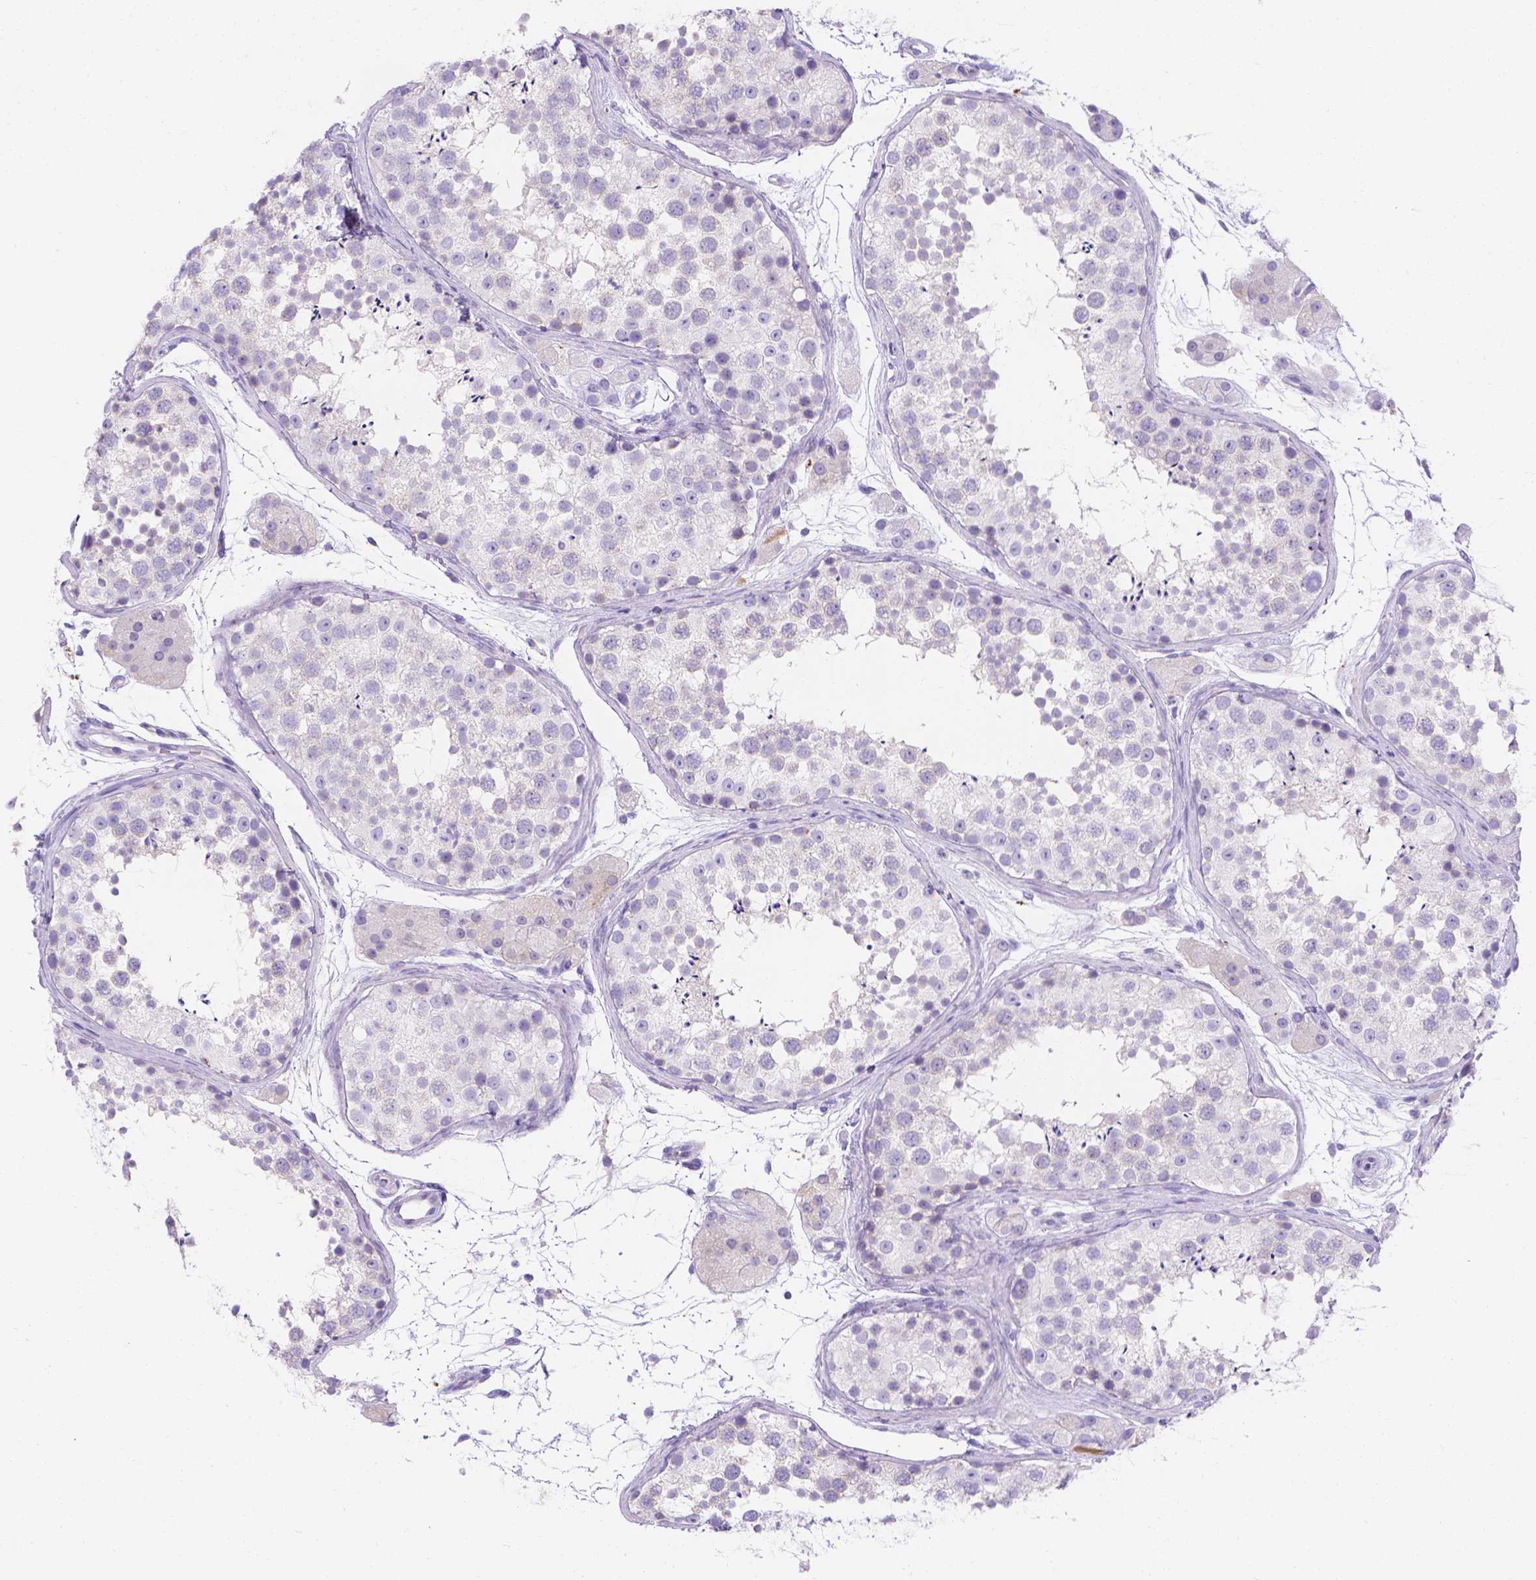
{"staining": {"intensity": "negative", "quantity": "none", "location": "none"}, "tissue": "testis", "cell_type": "Cells in seminiferous ducts", "image_type": "normal", "snomed": [{"axis": "morphology", "description": "Normal tissue, NOS"}, {"axis": "topography", "description": "Testis"}], "caption": "This is an immunohistochemistry photomicrograph of unremarkable testis. There is no positivity in cells in seminiferous ducts.", "gene": "MLN", "patient": {"sex": "male", "age": 41}}